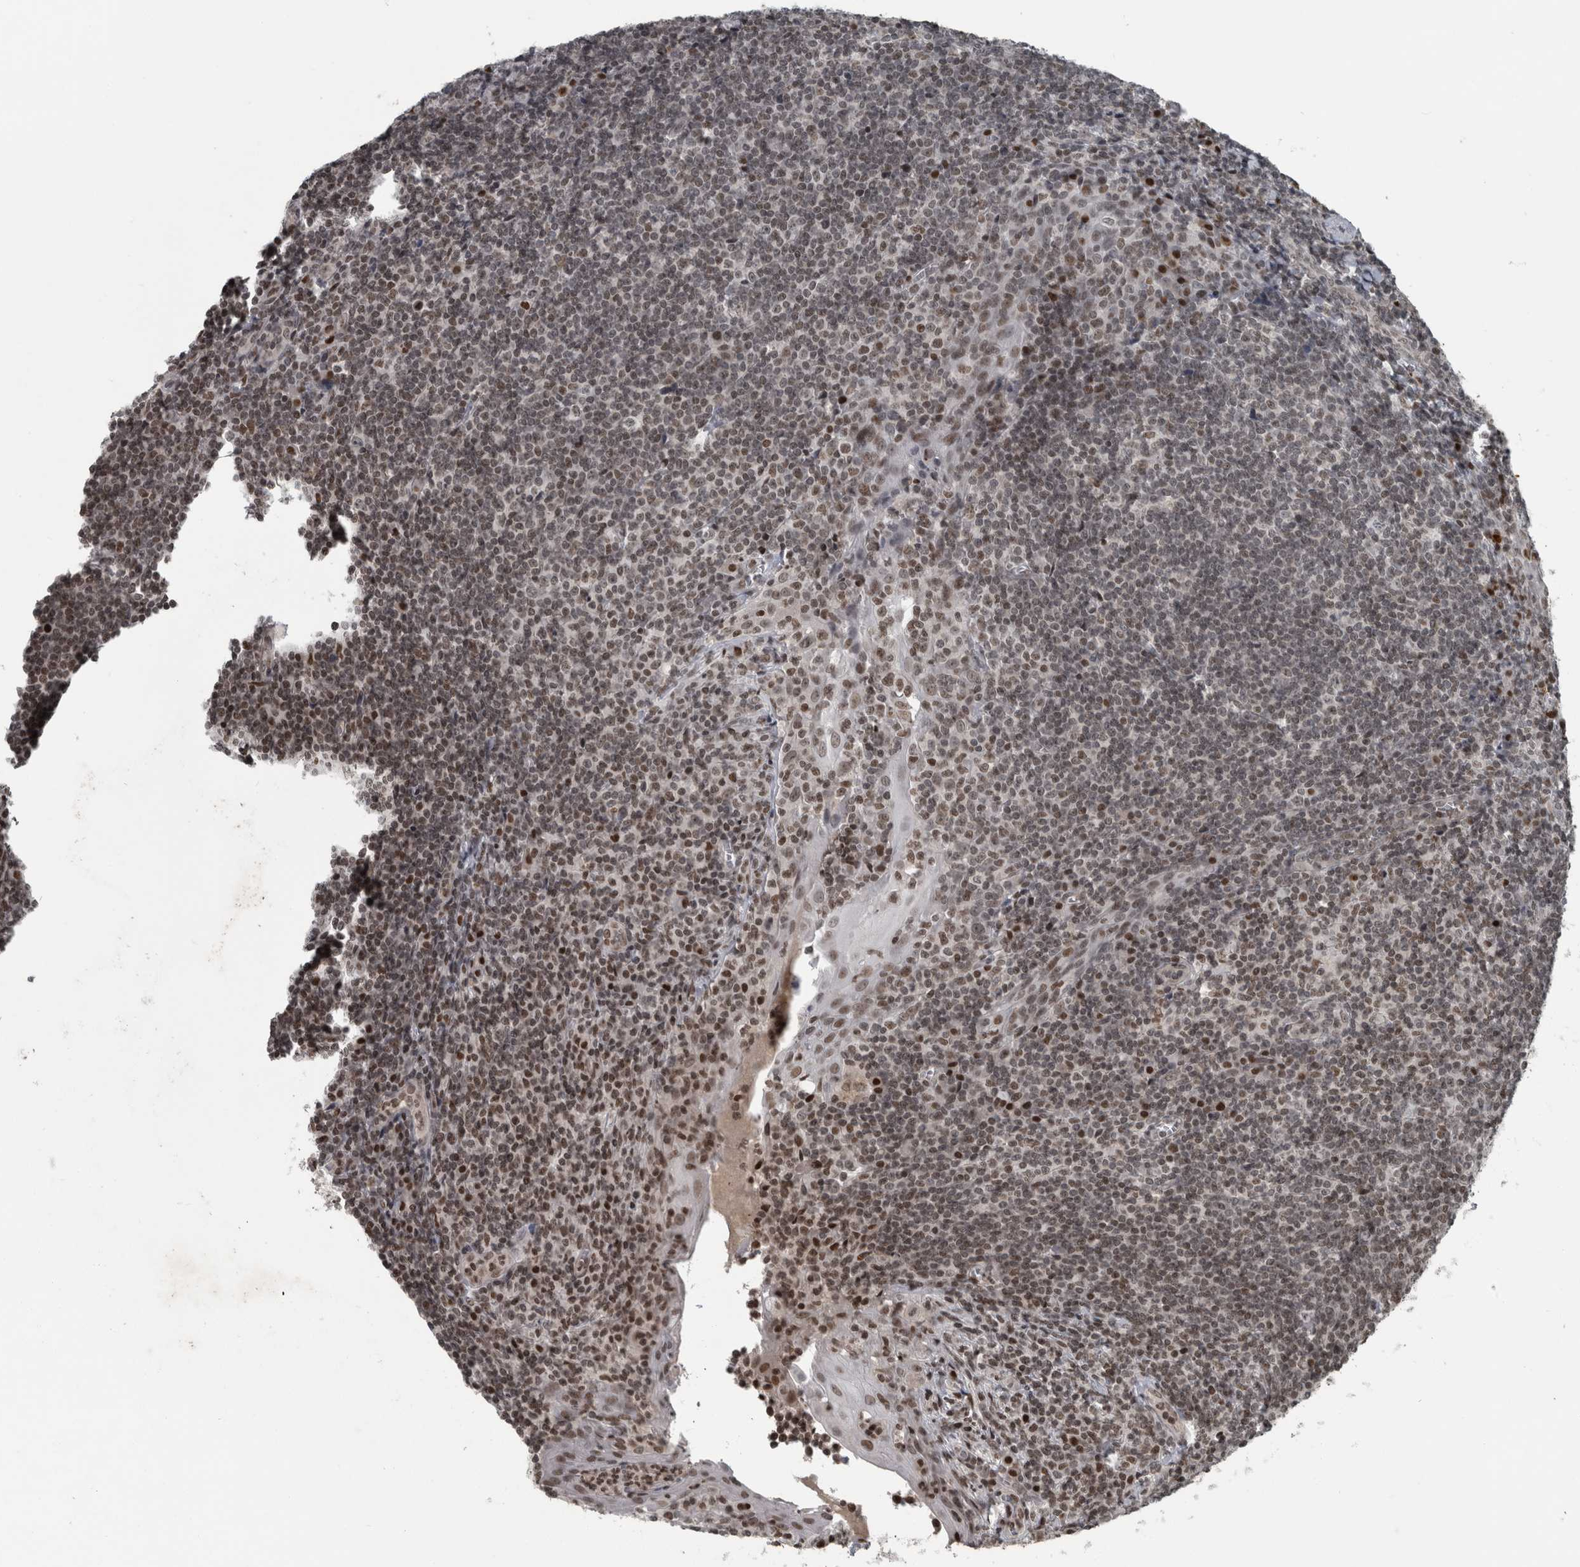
{"staining": {"intensity": "moderate", "quantity": ">75%", "location": "nuclear"}, "tissue": "tonsil", "cell_type": "Germinal center cells", "image_type": "normal", "snomed": [{"axis": "morphology", "description": "Normal tissue, NOS"}, {"axis": "topography", "description": "Tonsil"}], "caption": "Immunohistochemical staining of normal human tonsil reveals moderate nuclear protein staining in approximately >75% of germinal center cells. Using DAB (3,3'-diaminobenzidine) (brown) and hematoxylin (blue) stains, captured at high magnification using brightfield microscopy.", "gene": "UNC50", "patient": {"sex": "male", "age": 37}}